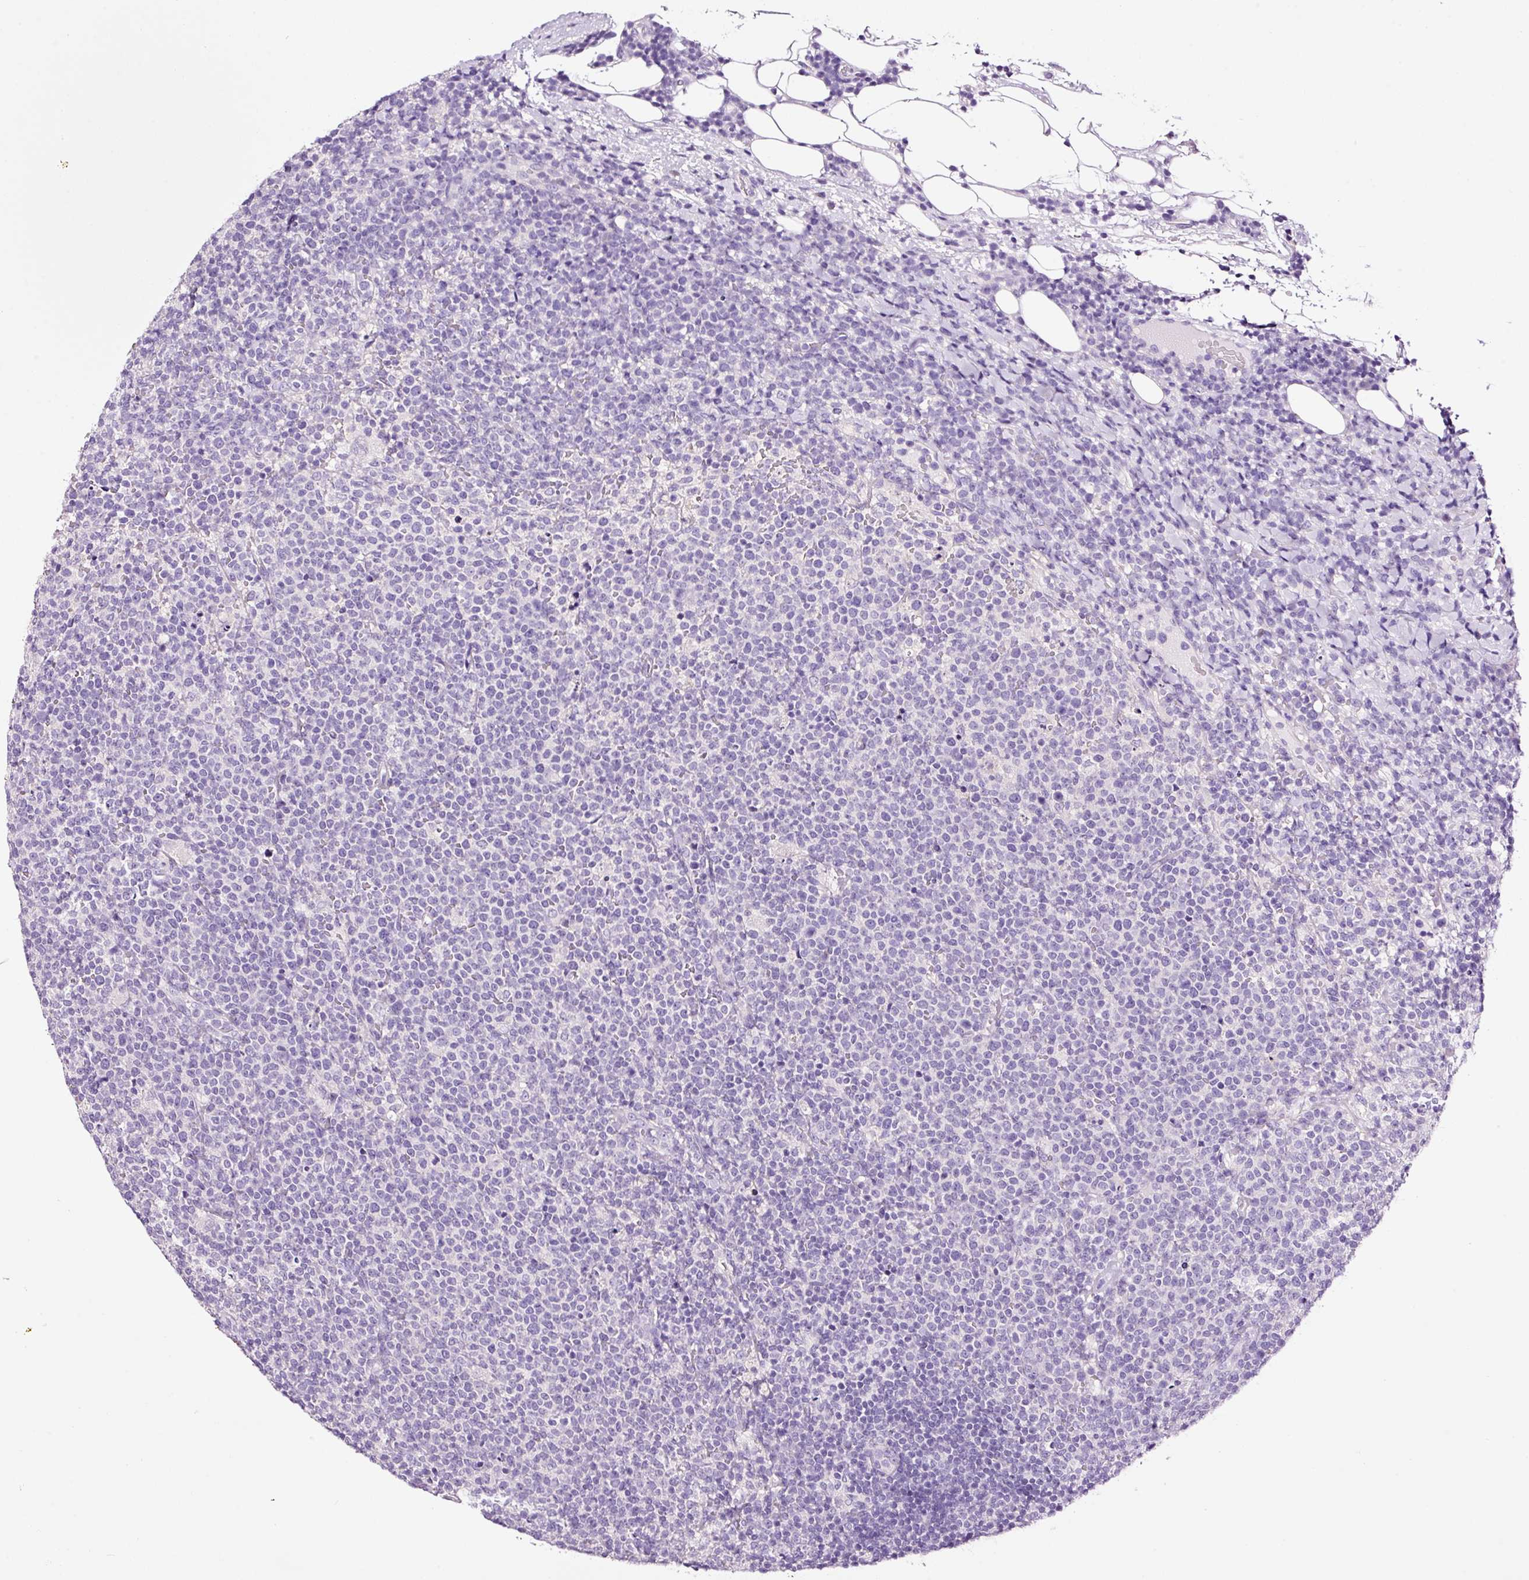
{"staining": {"intensity": "negative", "quantity": "none", "location": "none"}, "tissue": "lymphoma", "cell_type": "Tumor cells", "image_type": "cancer", "snomed": [{"axis": "morphology", "description": "Malignant lymphoma, non-Hodgkin's type, High grade"}, {"axis": "topography", "description": "Lymph node"}], "caption": "This is an immunohistochemistry micrograph of high-grade malignant lymphoma, non-Hodgkin's type. There is no staining in tumor cells.", "gene": "PAM", "patient": {"sex": "male", "age": 61}}